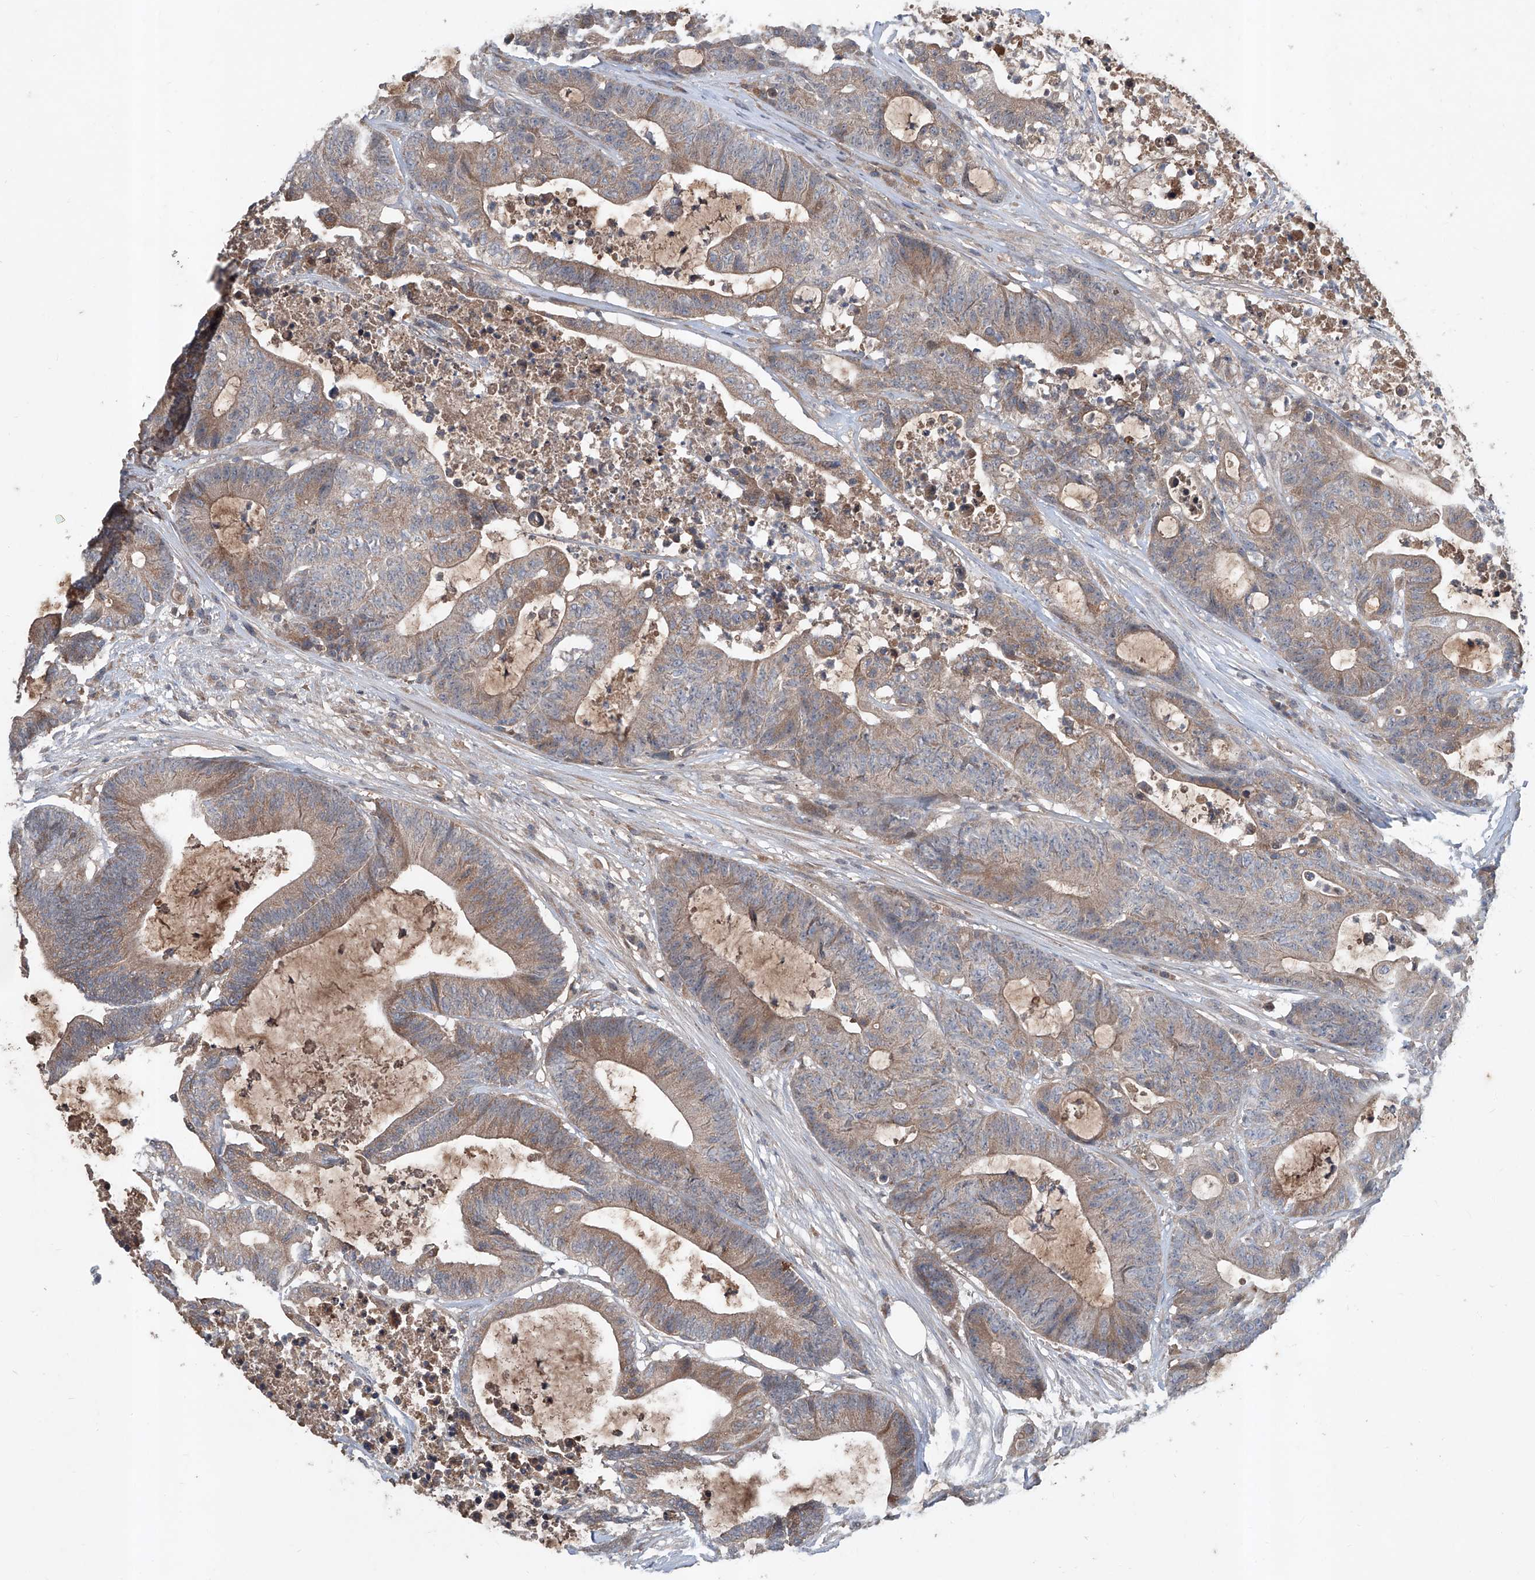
{"staining": {"intensity": "weak", "quantity": ">75%", "location": "cytoplasmic/membranous"}, "tissue": "colorectal cancer", "cell_type": "Tumor cells", "image_type": "cancer", "snomed": [{"axis": "morphology", "description": "Adenocarcinoma, NOS"}, {"axis": "topography", "description": "Colon"}], "caption": "Immunohistochemistry of adenocarcinoma (colorectal) shows low levels of weak cytoplasmic/membranous positivity in about >75% of tumor cells.", "gene": "ADAM23", "patient": {"sex": "female", "age": 84}}